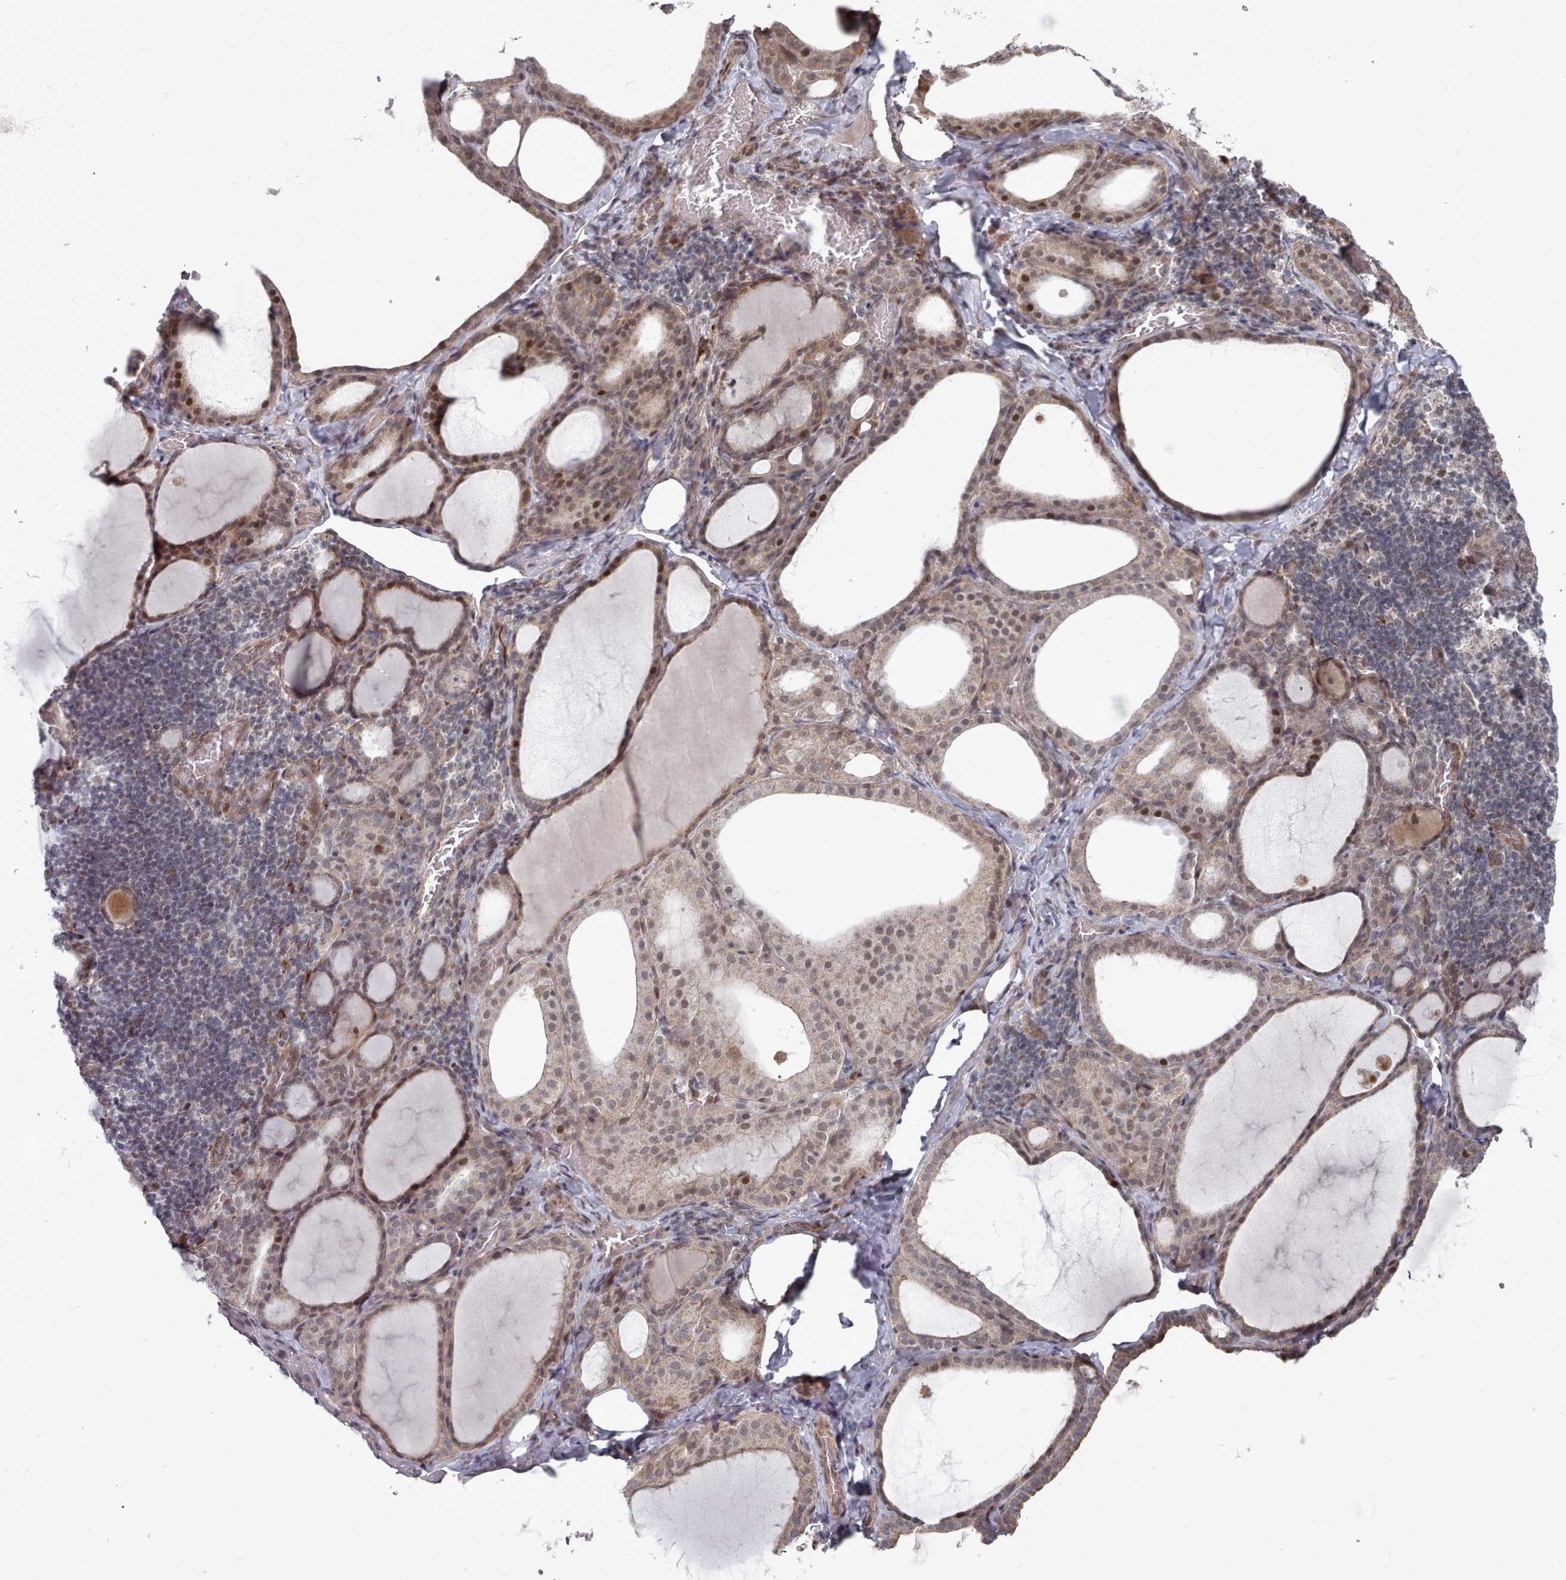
{"staining": {"intensity": "weak", "quantity": "25%-75%", "location": "cytoplasmic/membranous,nuclear"}, "tissue": "thyroid gland", "cell_type": "Glandular cells", "image_type": "normal", "snomed": [{"axis": "morphology", "description": "Normal tissue, NOS"}, {"axis": "topography", "description": "Thyroid gland"}], "caption": "This image displays benign thyroid gland stained with IHC to label a protein in brown. The cytoplasmic/membranous,nuclear of glandular cells show weak positivity for the protein. Nuclei are counter-stained blue.", "gene": "CPSF4", "patient": {"sex": "female", "age": 39}}